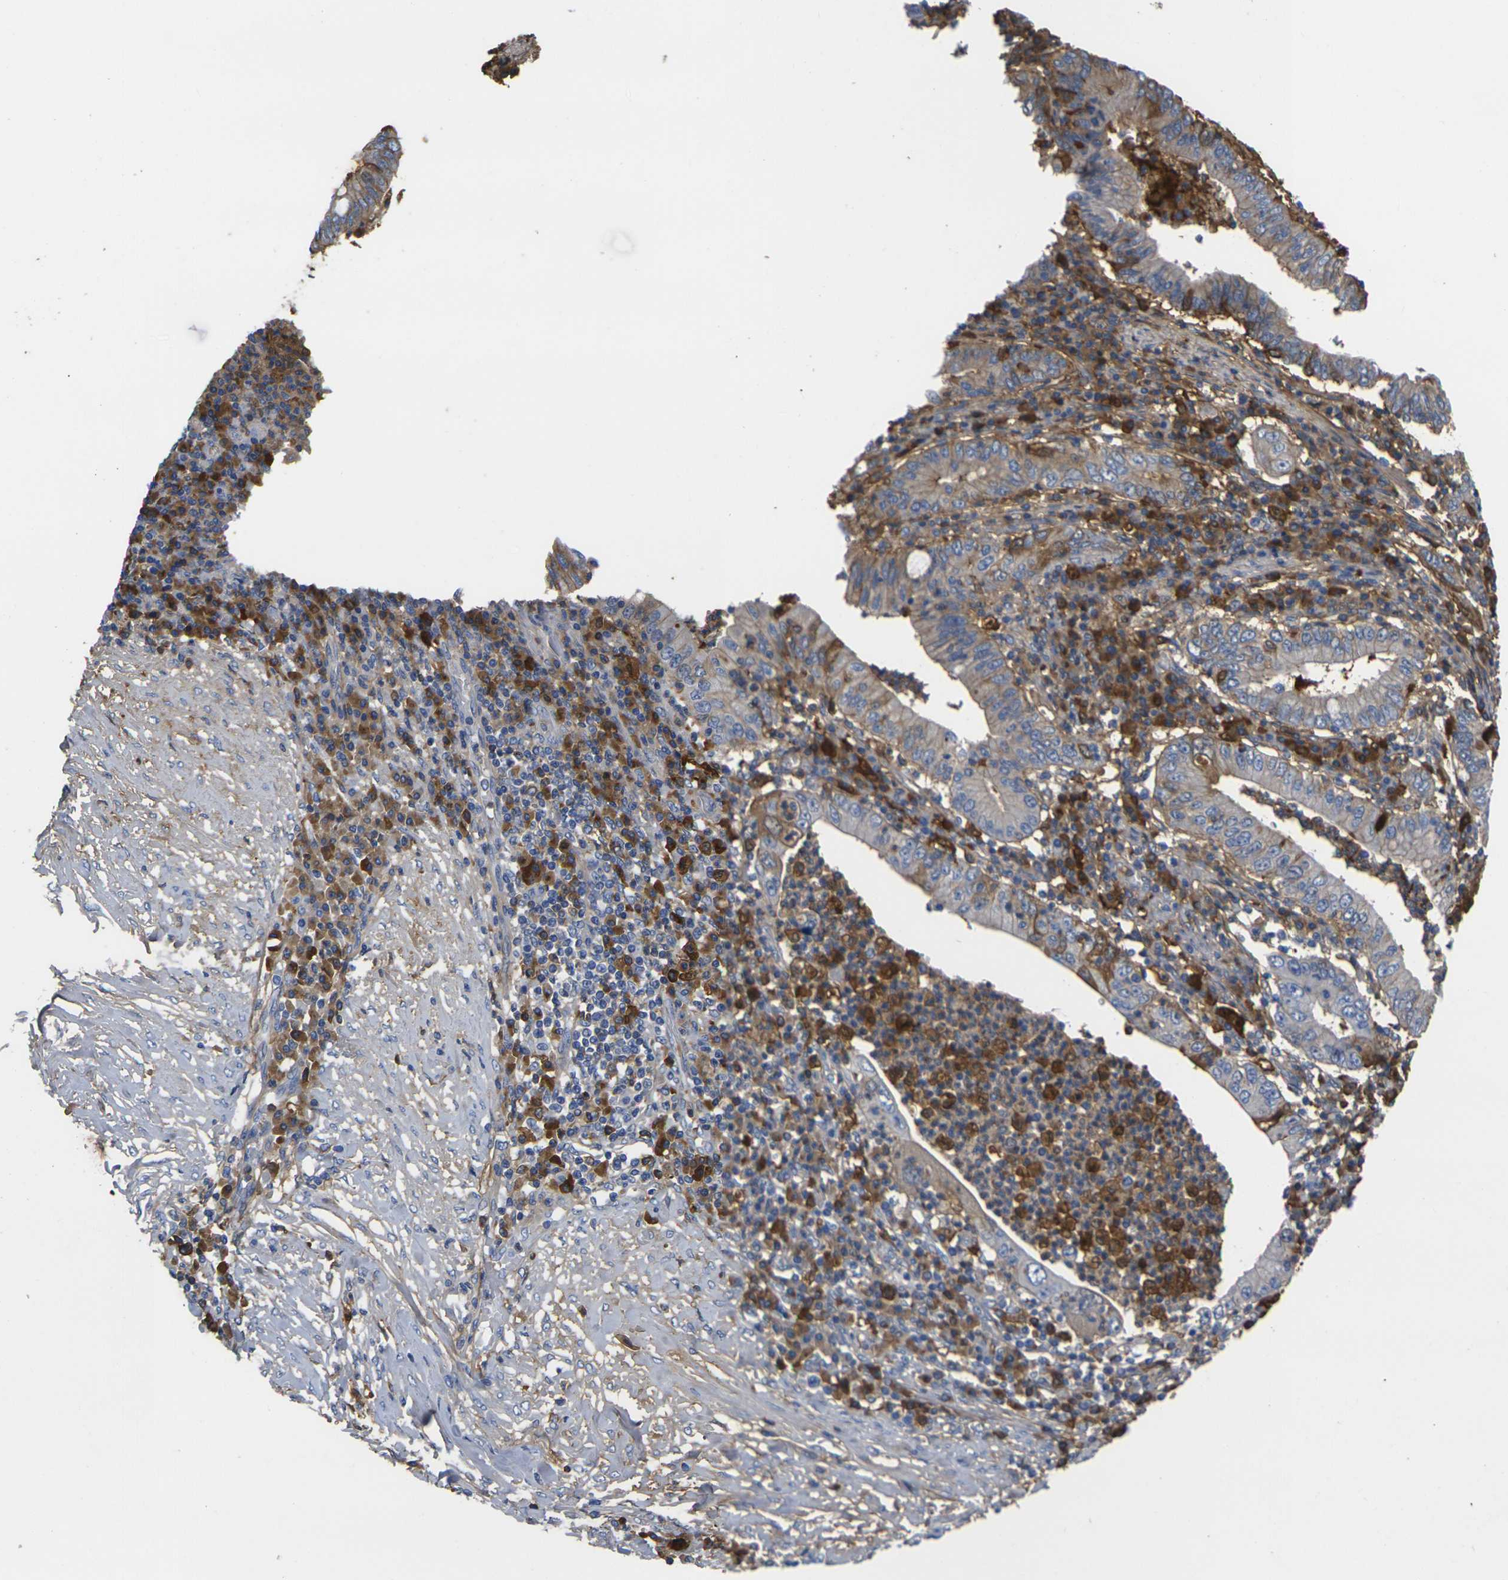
{"staining": {"intensity": "moderate", "quantity": "25%-75%", "location": "cytoplasmic/membranous"}, "tissue": "stomach cancer", "cell_type": "Tumor cells", "image_type": "cancer", "snomed": [{"axis": "morphology", "description": "Normal tissue, NOS"}, {"axis": "morphology", "description": "Adenocarcinoma, NOS"}, {"axis": "topography", "description": "Esophagus"}, {"axis": "topography", "description": "Stomach, upper"}, {"axis": "topography", "description": "Peripheral nerve tissue"}], "caption": "IHC of stomach adenocarcinoma exhibits medium levels of moderate cytoplasmic/membranous positivity in approximately 25%-75% of tumor cells.", "gene": "GREM2", "patient": {"sex": "male", "age": 62}}